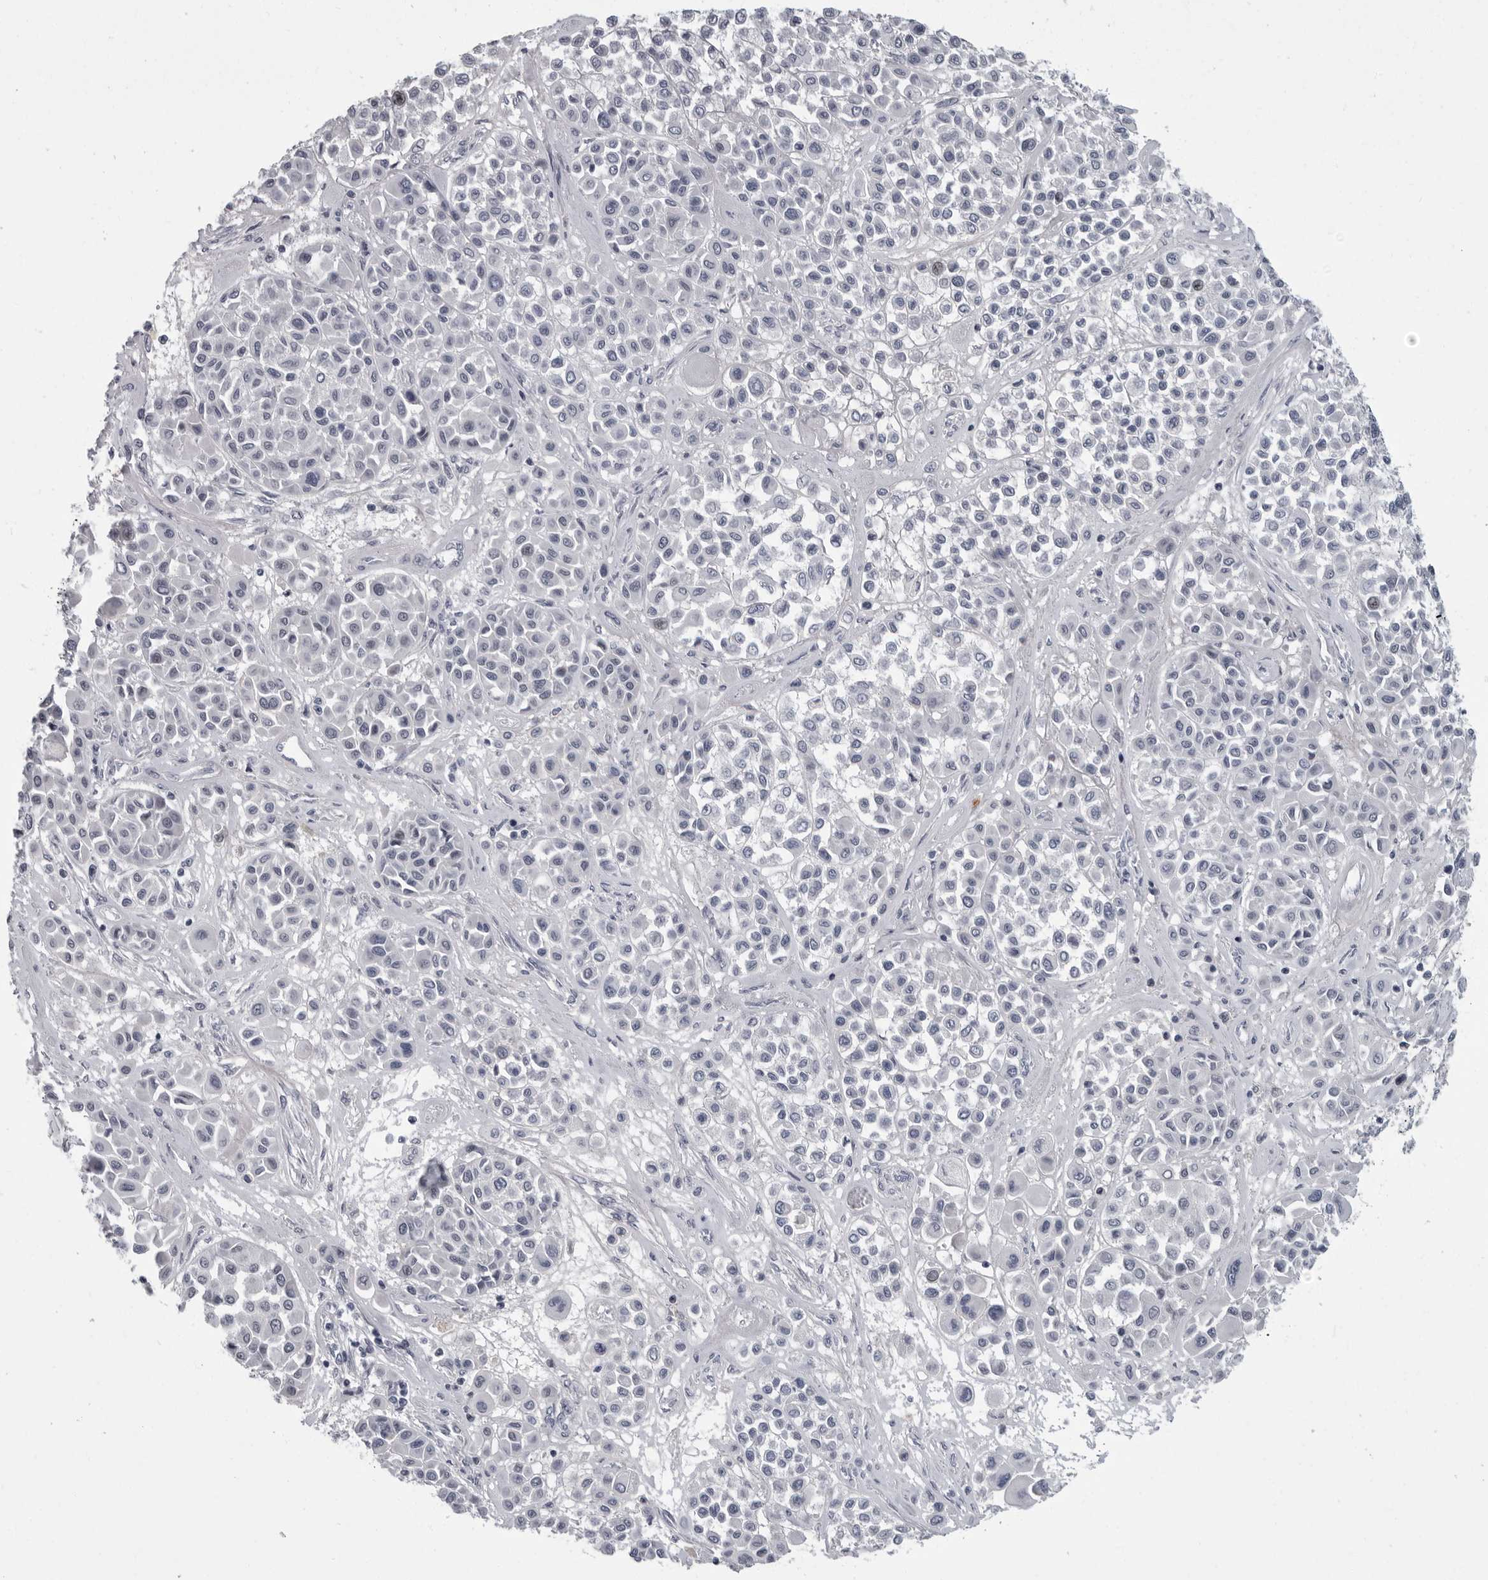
{"staining": {"intensity": "negative", "quantity": "none", "location": "none"}, "tissue": "melanoma", "cell_type": "Tumor cells", "image_type": "cancer", "snomed": [{"axis": "morphology", "description": "Malignant melanoma, Metastatic site"}, {"axis": "topography", "description": "Soft tissue"}], "caption": "Immunohistochemistry (IHC) photomicrograph of human melanoma stained for a protein (brown), which displays no staining in tumor cells.", "gene": "SLC25A39", "patient": {"sex": "male", "age": 41}}